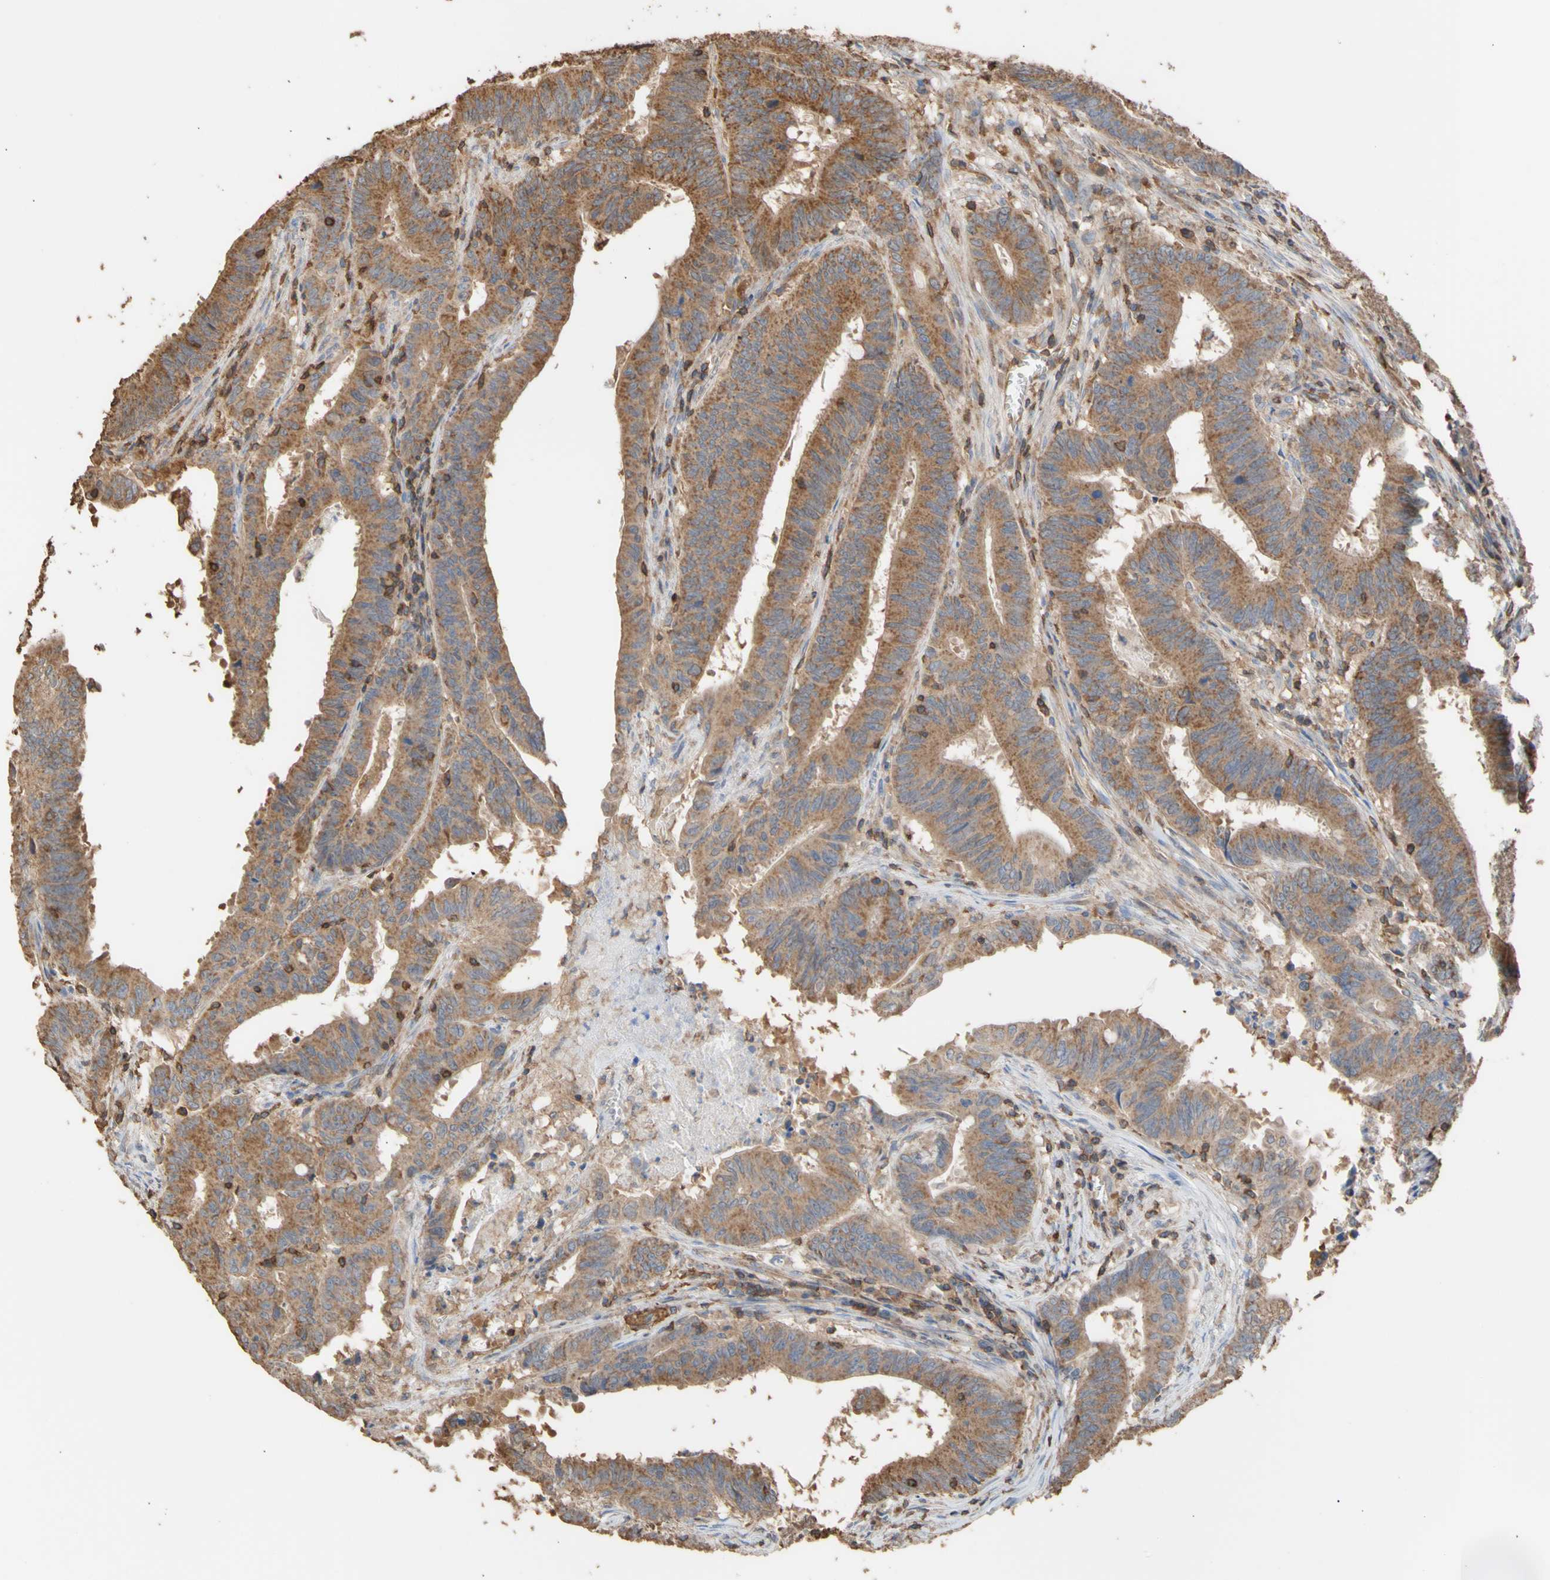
{"staining": {"intensity": "moderate", "quantity": ">75%", "location": "cytoplasmic/membranous"}, "tissue": "colorectal cancer", "cell_type": "Tumor cells", "image_type": "cancer", "snomed": [{"axis": "morphology", "description": "Adenocarcinoma, NOS"}, {"axis": "topography", "description": "Colon"}], "caption": "Immunohistochemistry (IHC) image of adenocarcinoma (colorectal) stained for a protein (brown), which shows medium levels of moderate cytoplasmic/membranous staining in about >75% of tumor cells.", "gene": "ALDH9A1", "patient": {"sex": "male", "age": 45}}